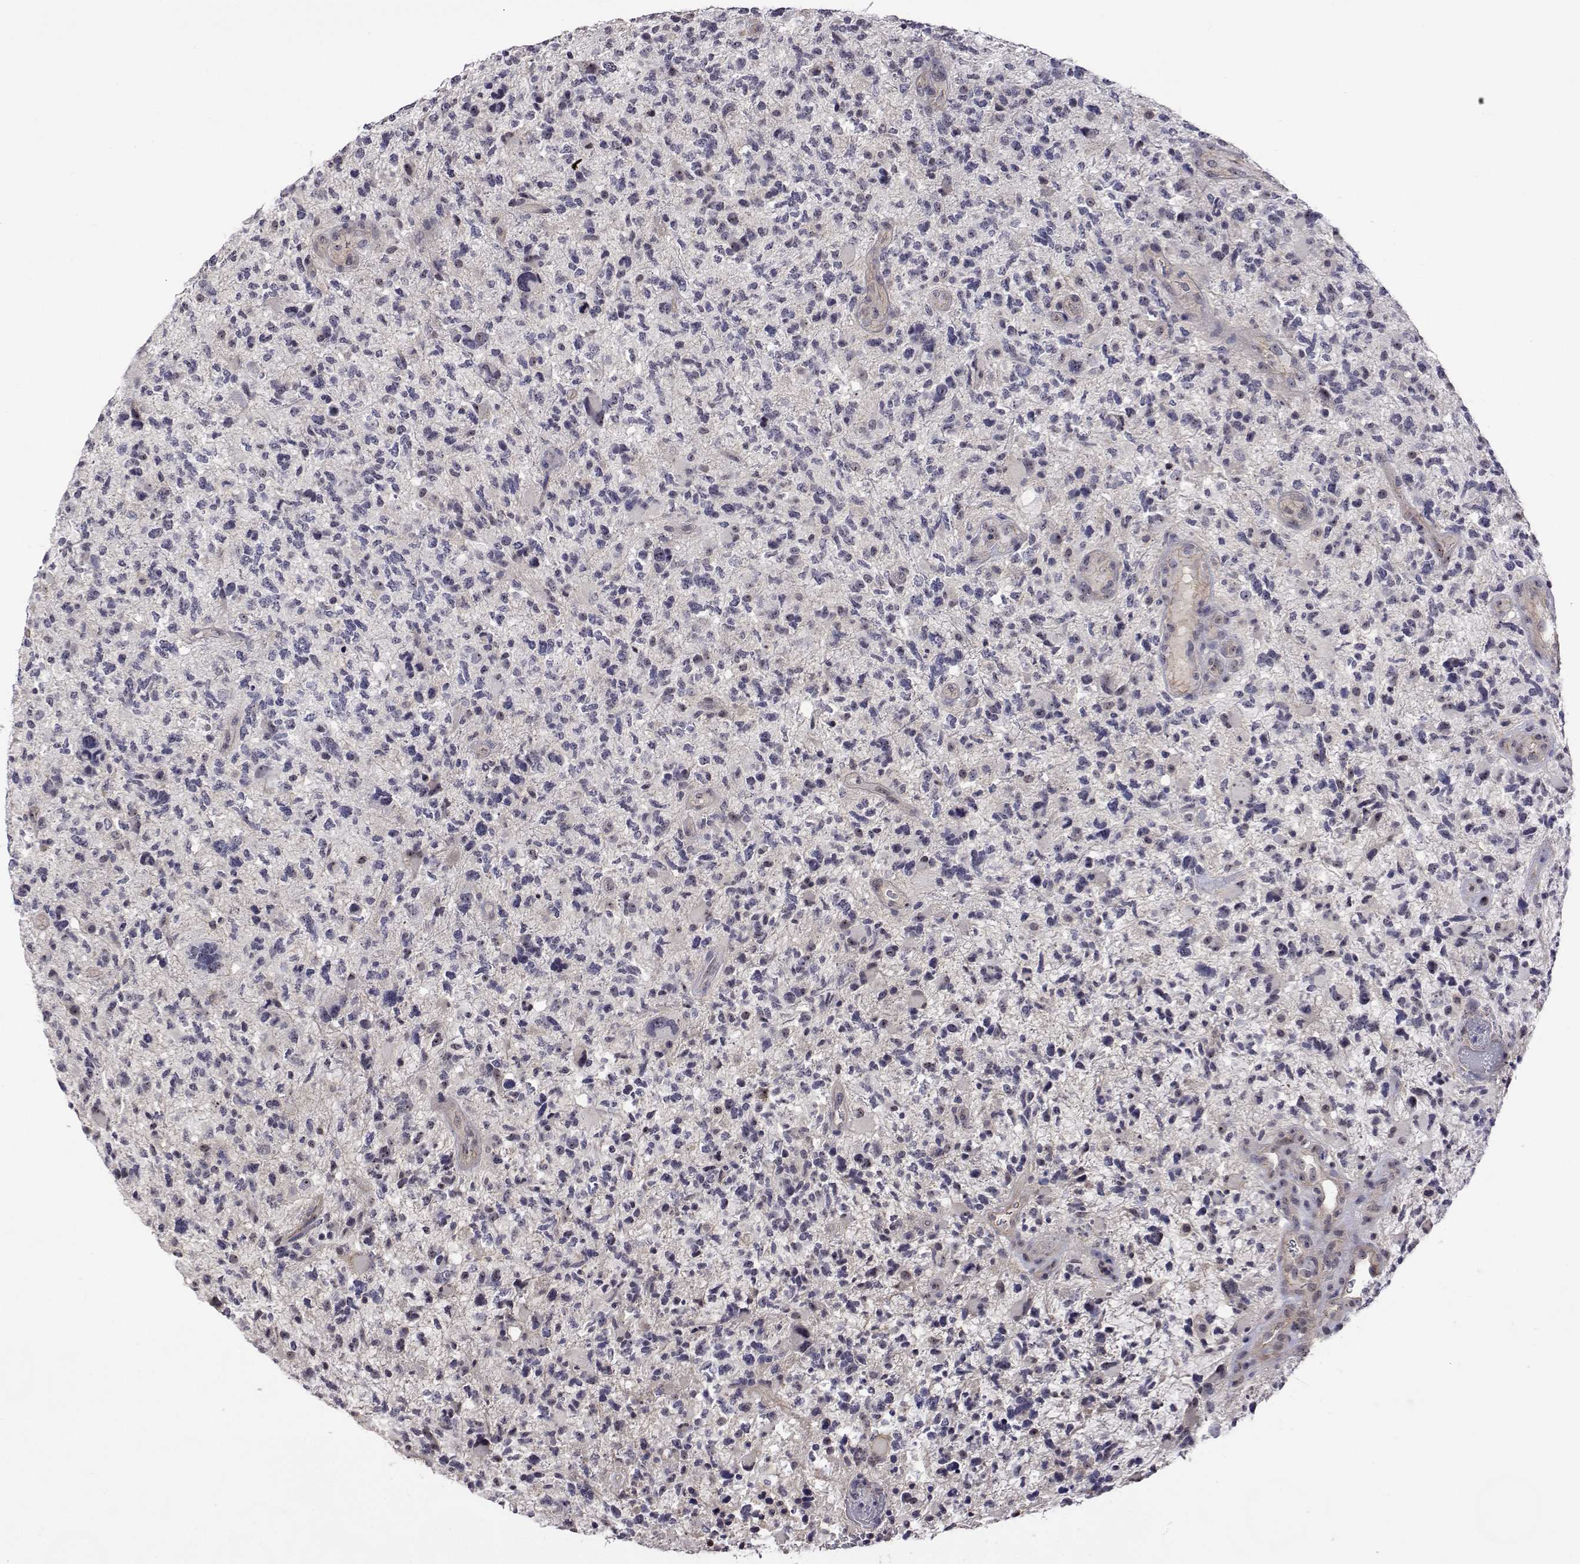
{"staining": {"intensity": "negative", "quantity": "none", "location": "none"}, "tissue": "glioma", "cell_type": "Tumor cells", "image_type": "cancer", "snomed": [{"axis": "morphology", "description": "Glioma, malignant, High grade"}, {"axis": "topography", "description": "Brain"}], "caption": "Human glioma stained for a protein using immunohistochemistry (IHC) shows no positivity in tumor cells.", "gene": "NHP2", "patient": {"sex": "female", "age": 71}}